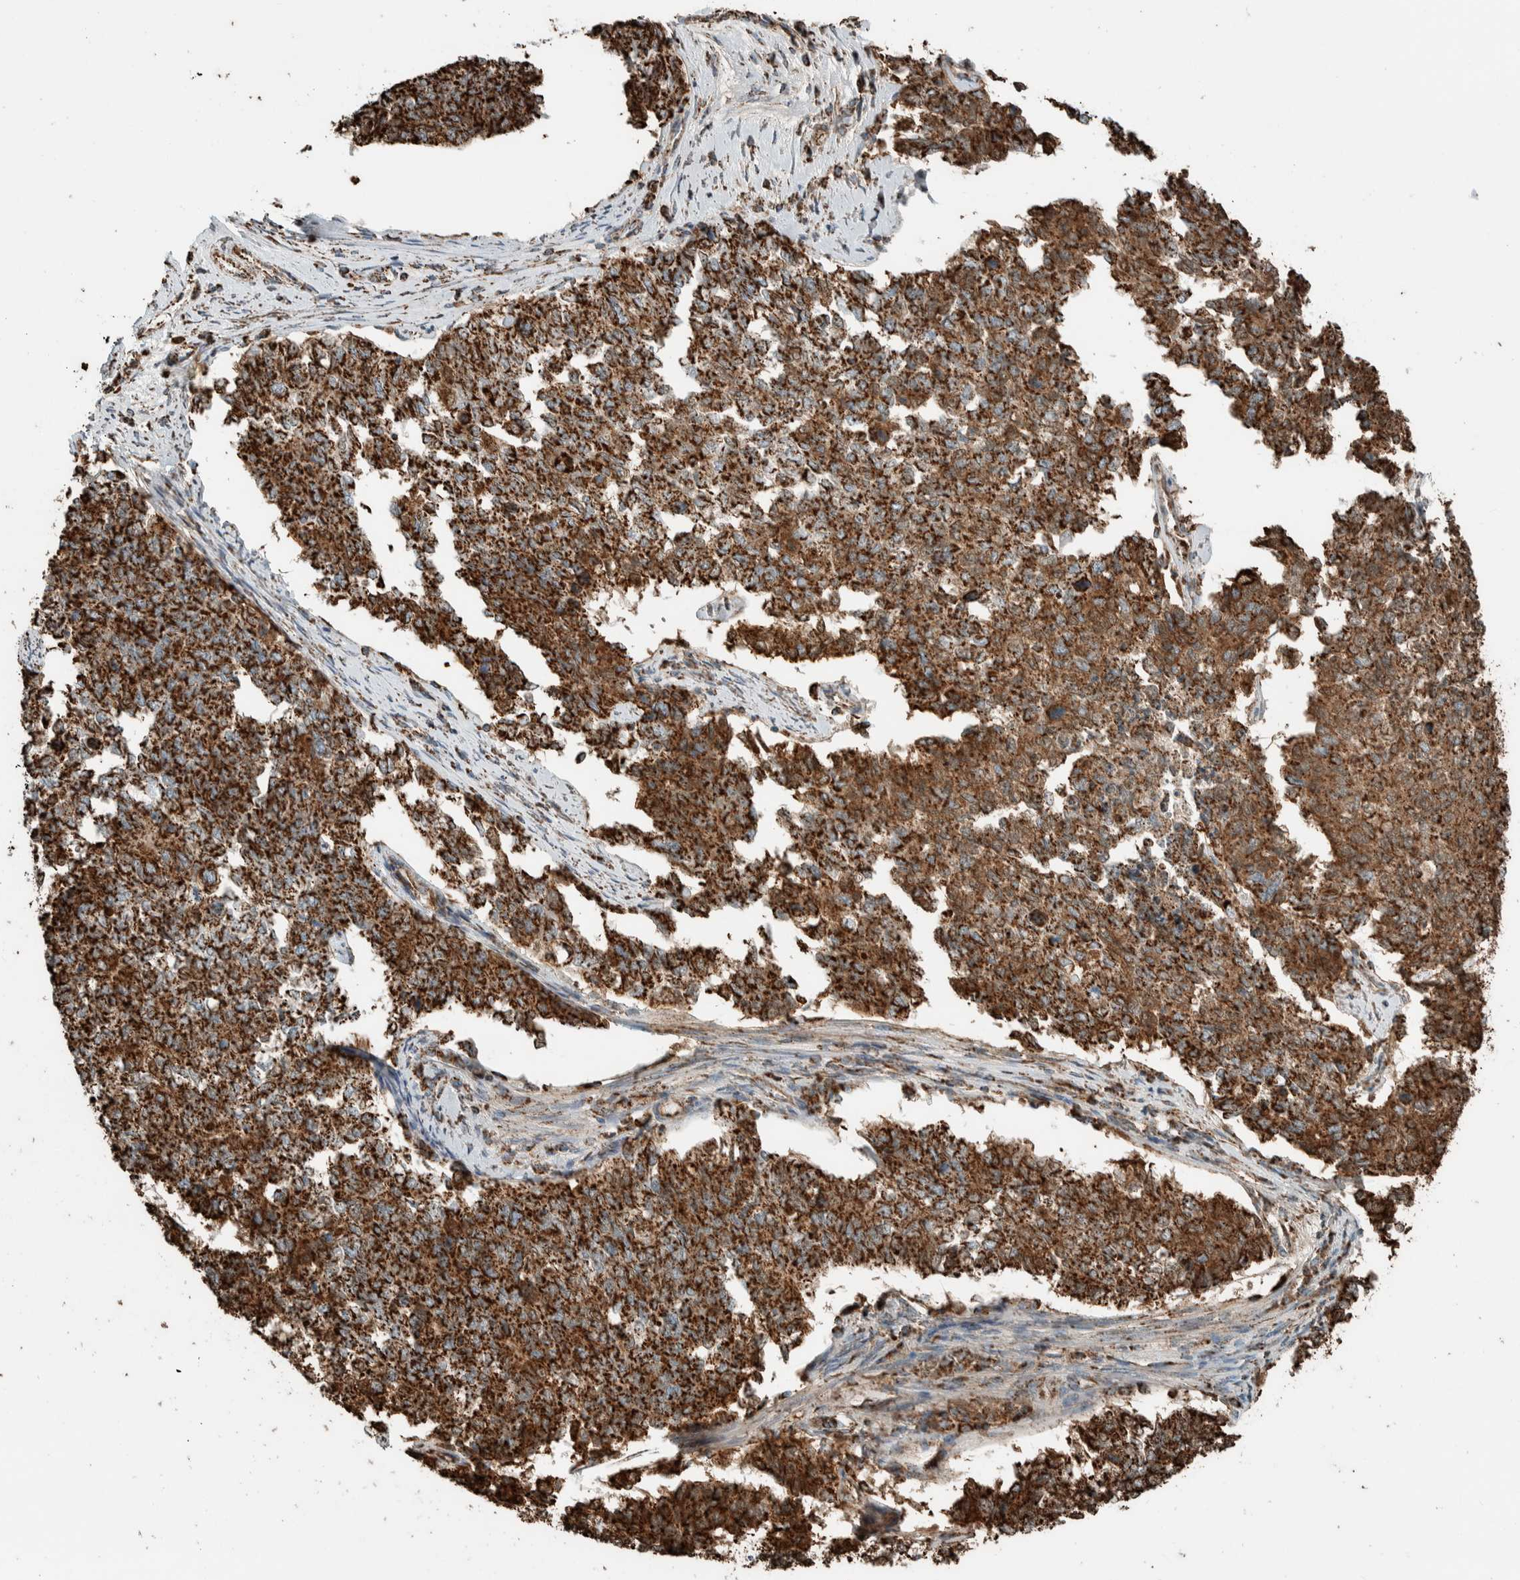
{"staining": {"intensity": "strong", "quantity": ">75%", "location": "cytoplasmic/membranous"}, "tissue": "cervical cancer", "cell_type": "Tumor cells", "image_type": "cancer", "snomed": [{"axis": "morphology", "description": "Squamous cell carcinoma, NOS"}, {"axis": "topography", "description": "Cervix"}], "caption": "DAB (3,3'-diaminobenzidine) immunohistochemical staining of squamous cell carcinoma (cervical) shows strong cytoplasmic/membranous protein positivity in about >75% of tumor cells.", "gene": "ZNF454", "patient": {"sex": "female", "age": 63}}